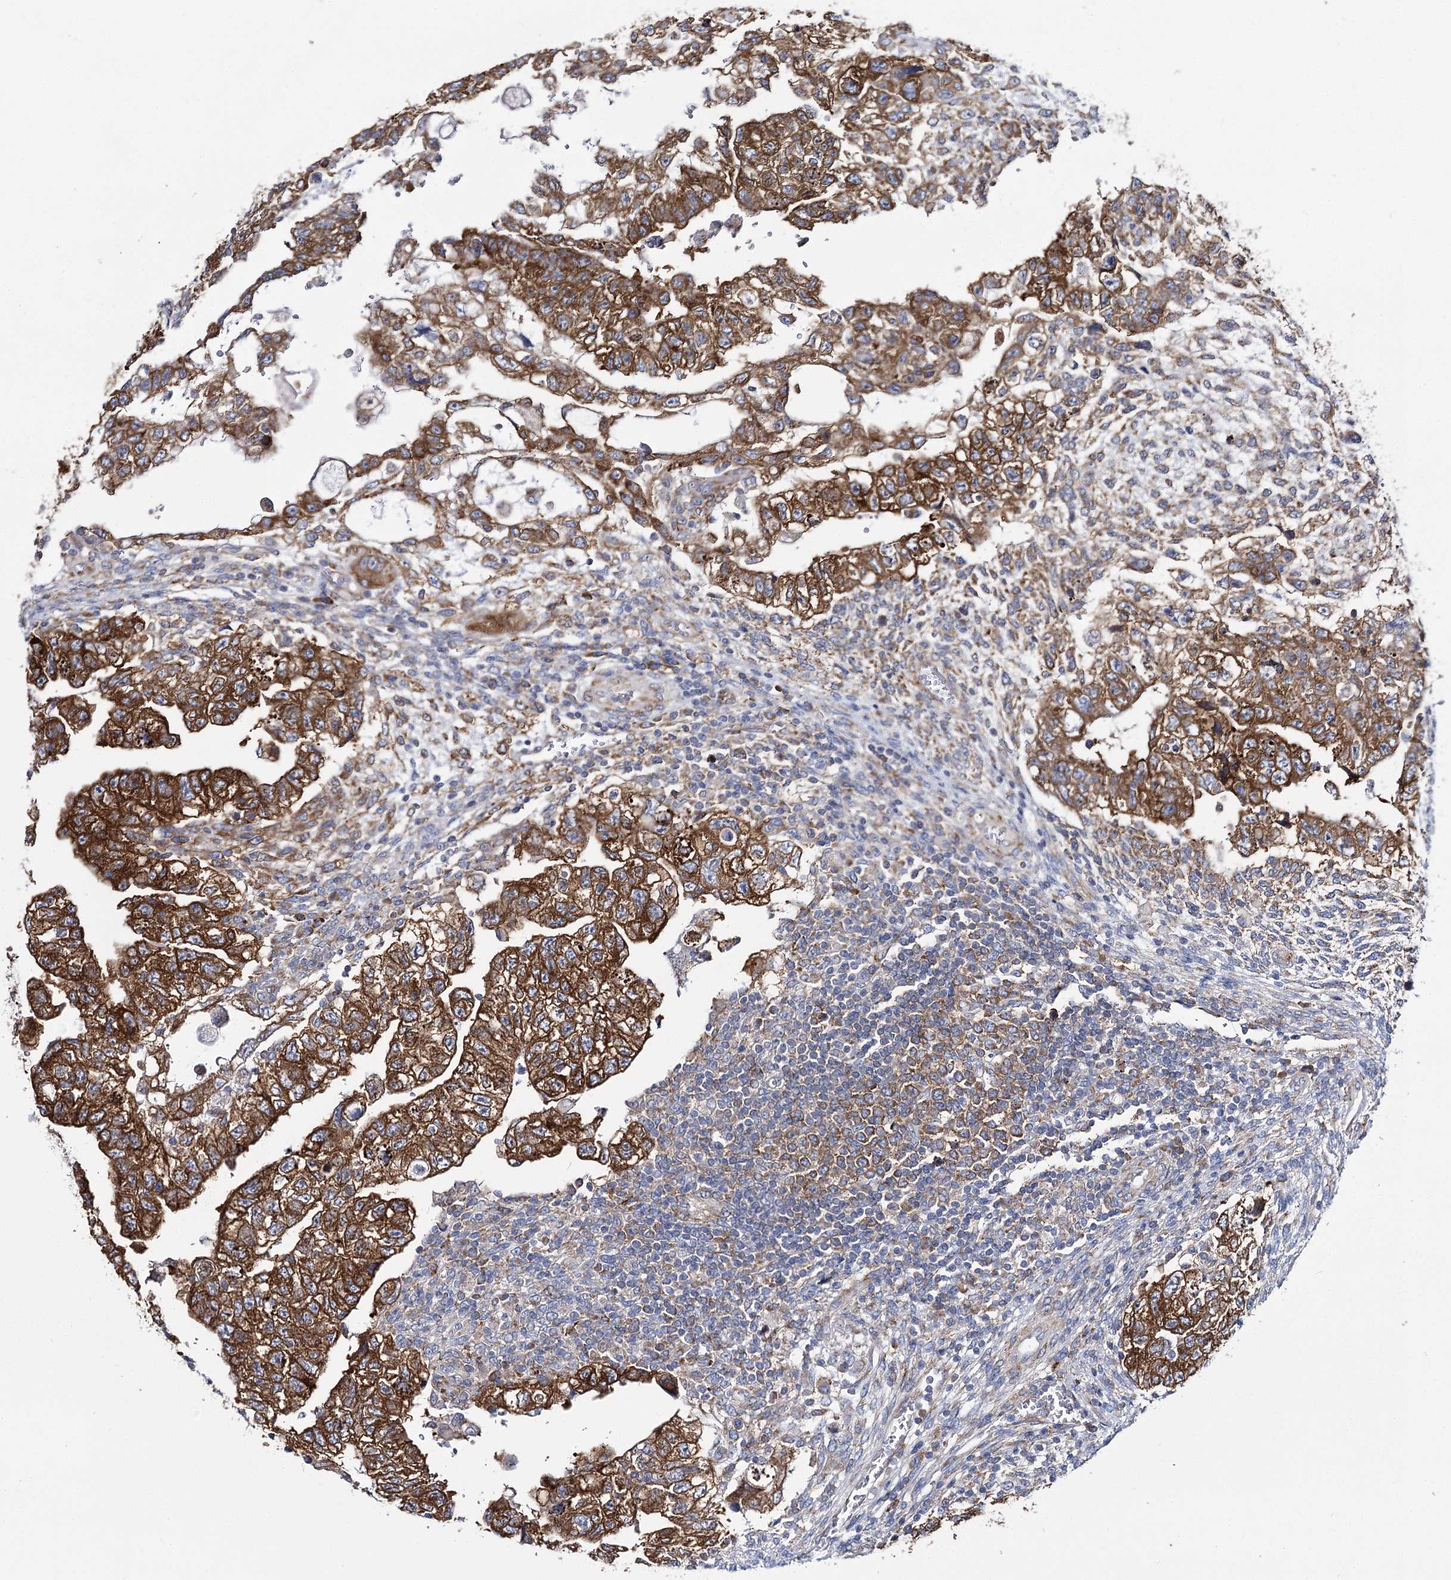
{"staining": {"intensity": "moderate", "quantity": ">75%", "location": "cytoplasmic/membranous"}, "tissue": "testis cancer", "cell_type": "Tumor cells", "image_type": "cancer", "snomed": [{"axis": "morphology", "description": "Carcinoma, Embryonal, NOS"}, {"axis": "topography", "description": "Testis"}], "caption": "Immunohistochemistry micrograph of human testis cancer stained for a protein (brown), which exhibits medium levels of moderate cytoplasmic/membranous staining in about >75% of tumor cells.", "gene": "THUMPD3", "patient": {"sex": "male", "age": 36}}